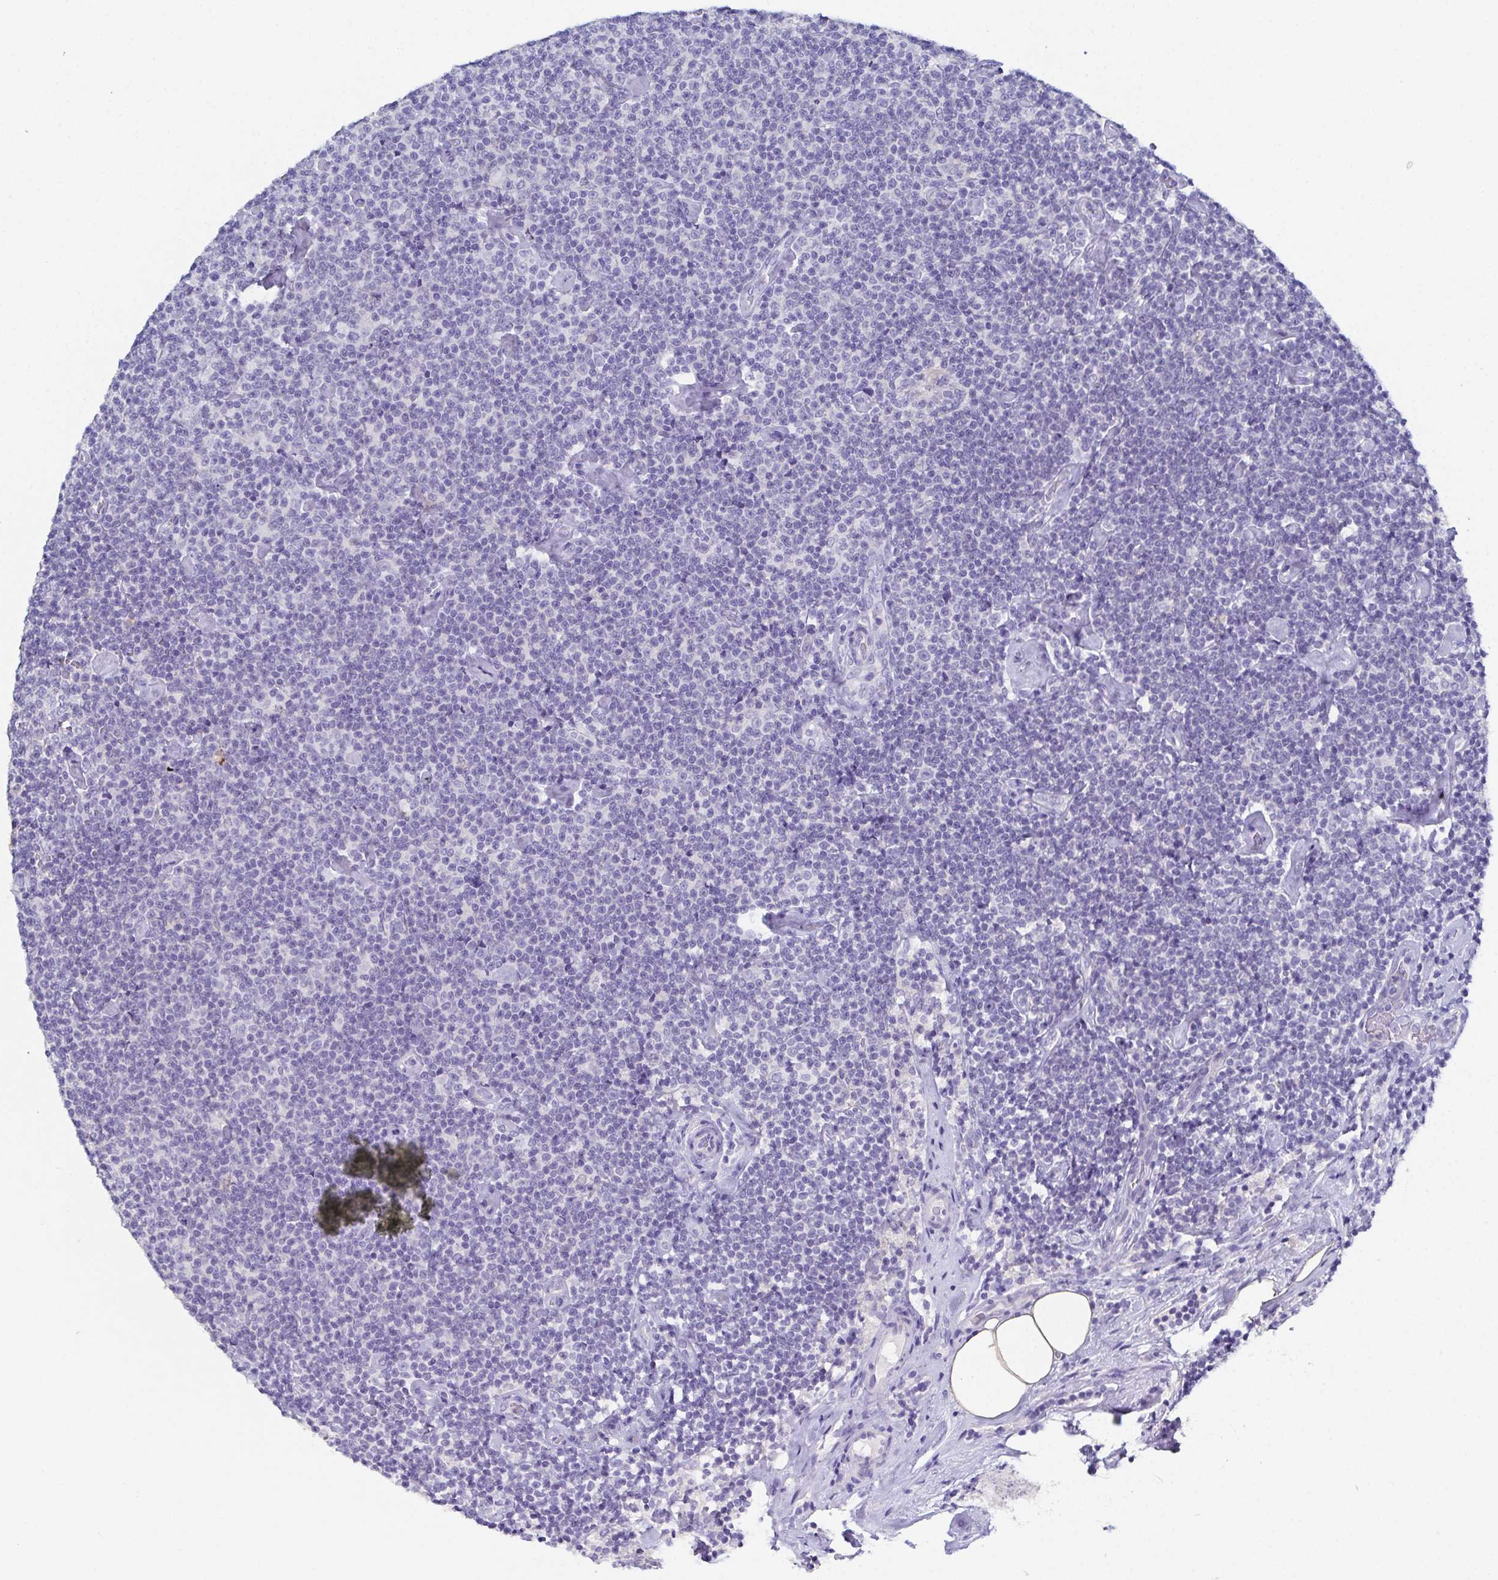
{"staining": {"intensity": "negative", "quantity": "none", "location": "none"}, "tissue": "lymphoma", "cell_type": "Tumor cells", "image_type": "cancer", "snomed": [{"axis": "morphology", "description": "Malignant lymphoma, non-Hodgkin's type, Low grade"}, {"axis": "topography", "description": "Lymph node"}], "caption": "A photomicrograph of human lymphoma is negative for staining in tumor cells.", "gene": "SSC4D", "patient": {"sex": "male", "age": 81}}